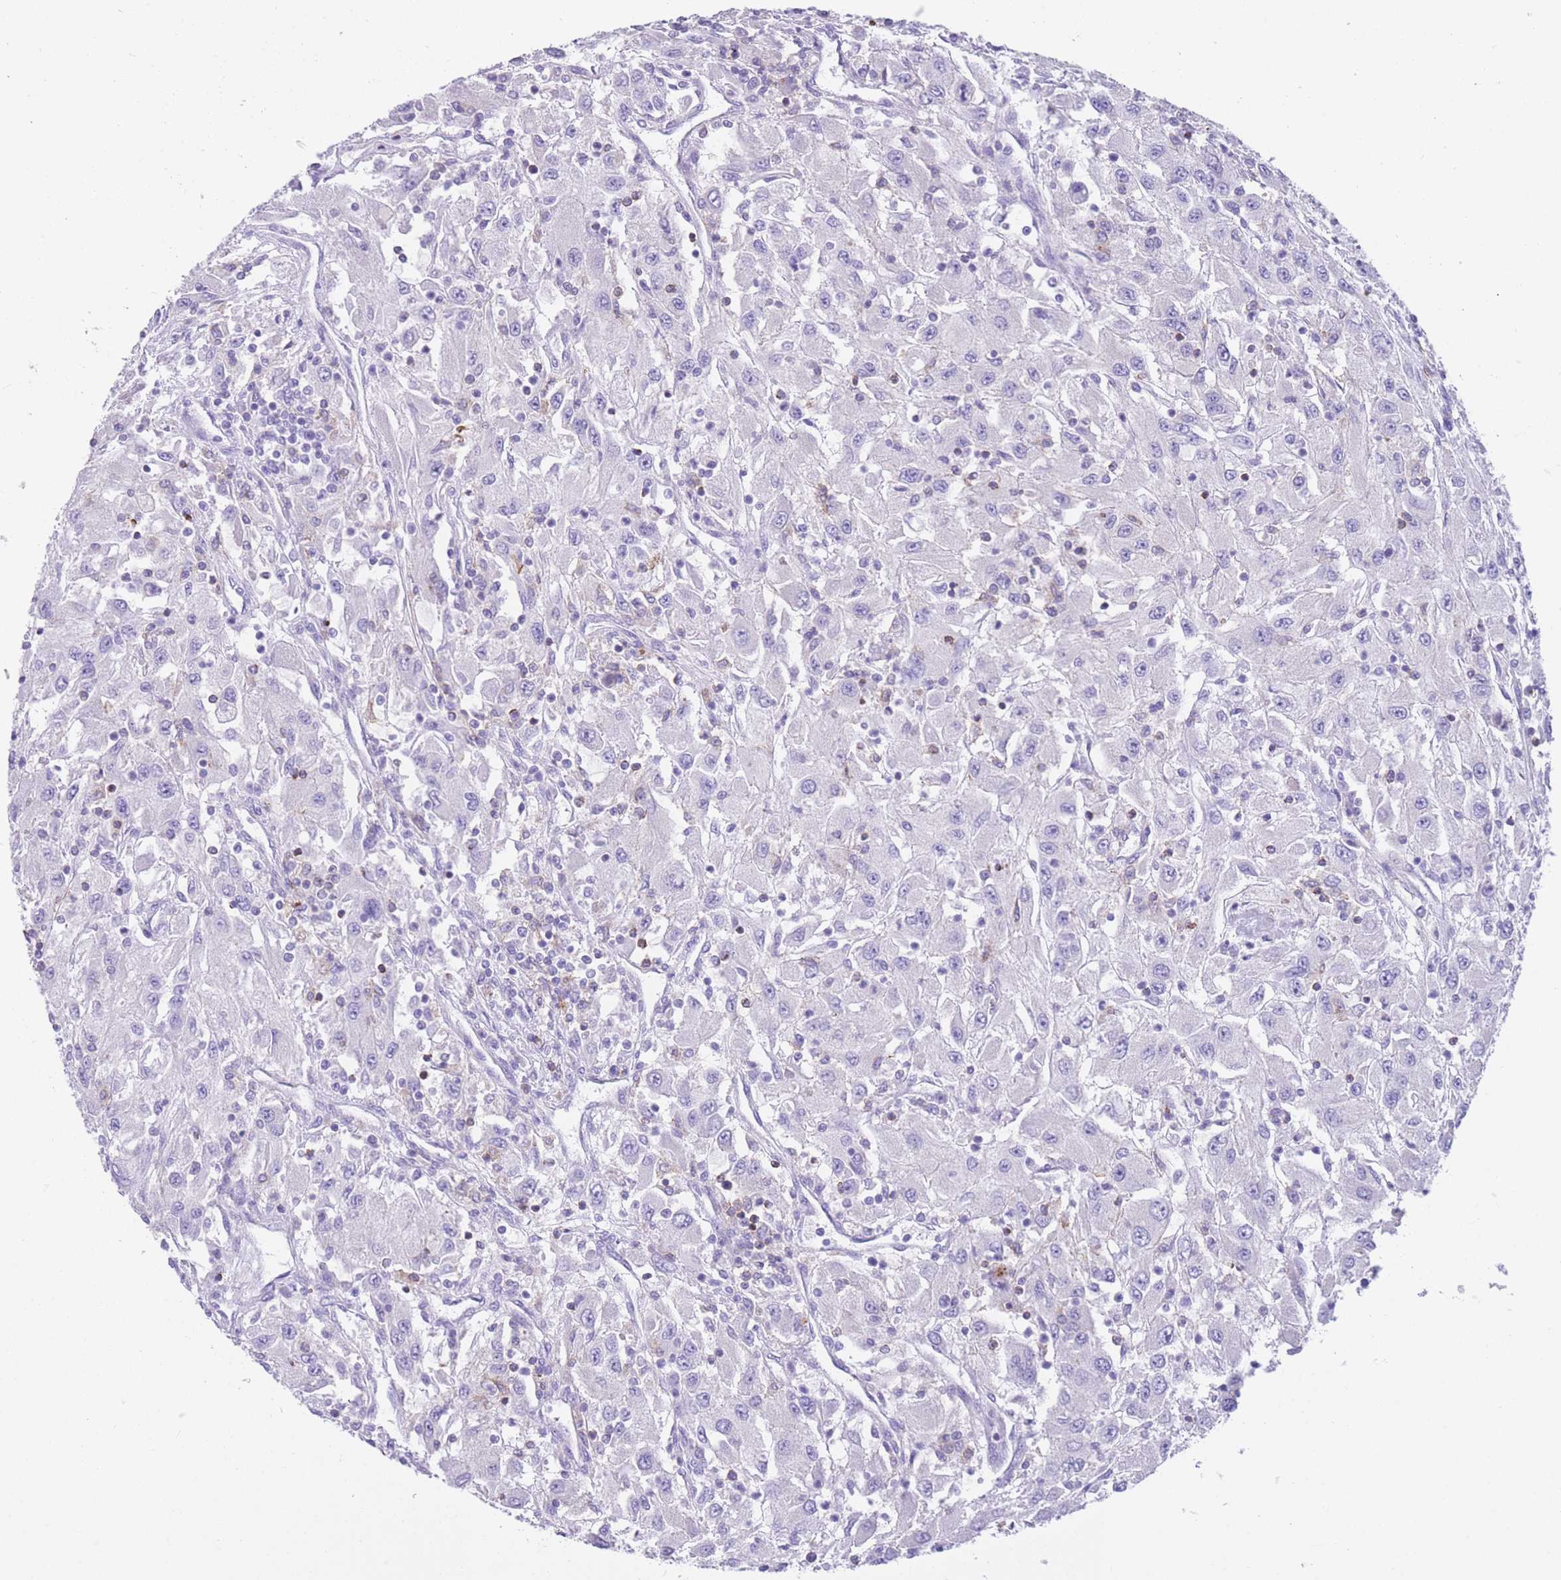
{"staining": {"intensity": "negative", "quantity": "none", "location": "none"}, "tissue": "renal cancer", "cell_type": "Tumor cells", "image_type": "cancer", "snomed": [{"axis": "morphology", "description": "Adenocarcinoma, NOS"}, {"axis": "topography", "description": "Kidney"}], "caption": "Adenocarcinoma (renal) was stained to show a protein in brown. There is no significant positivity in tumor cells.", "gene": "LDB3", "patient": {"sex": "female", "age": 67}}